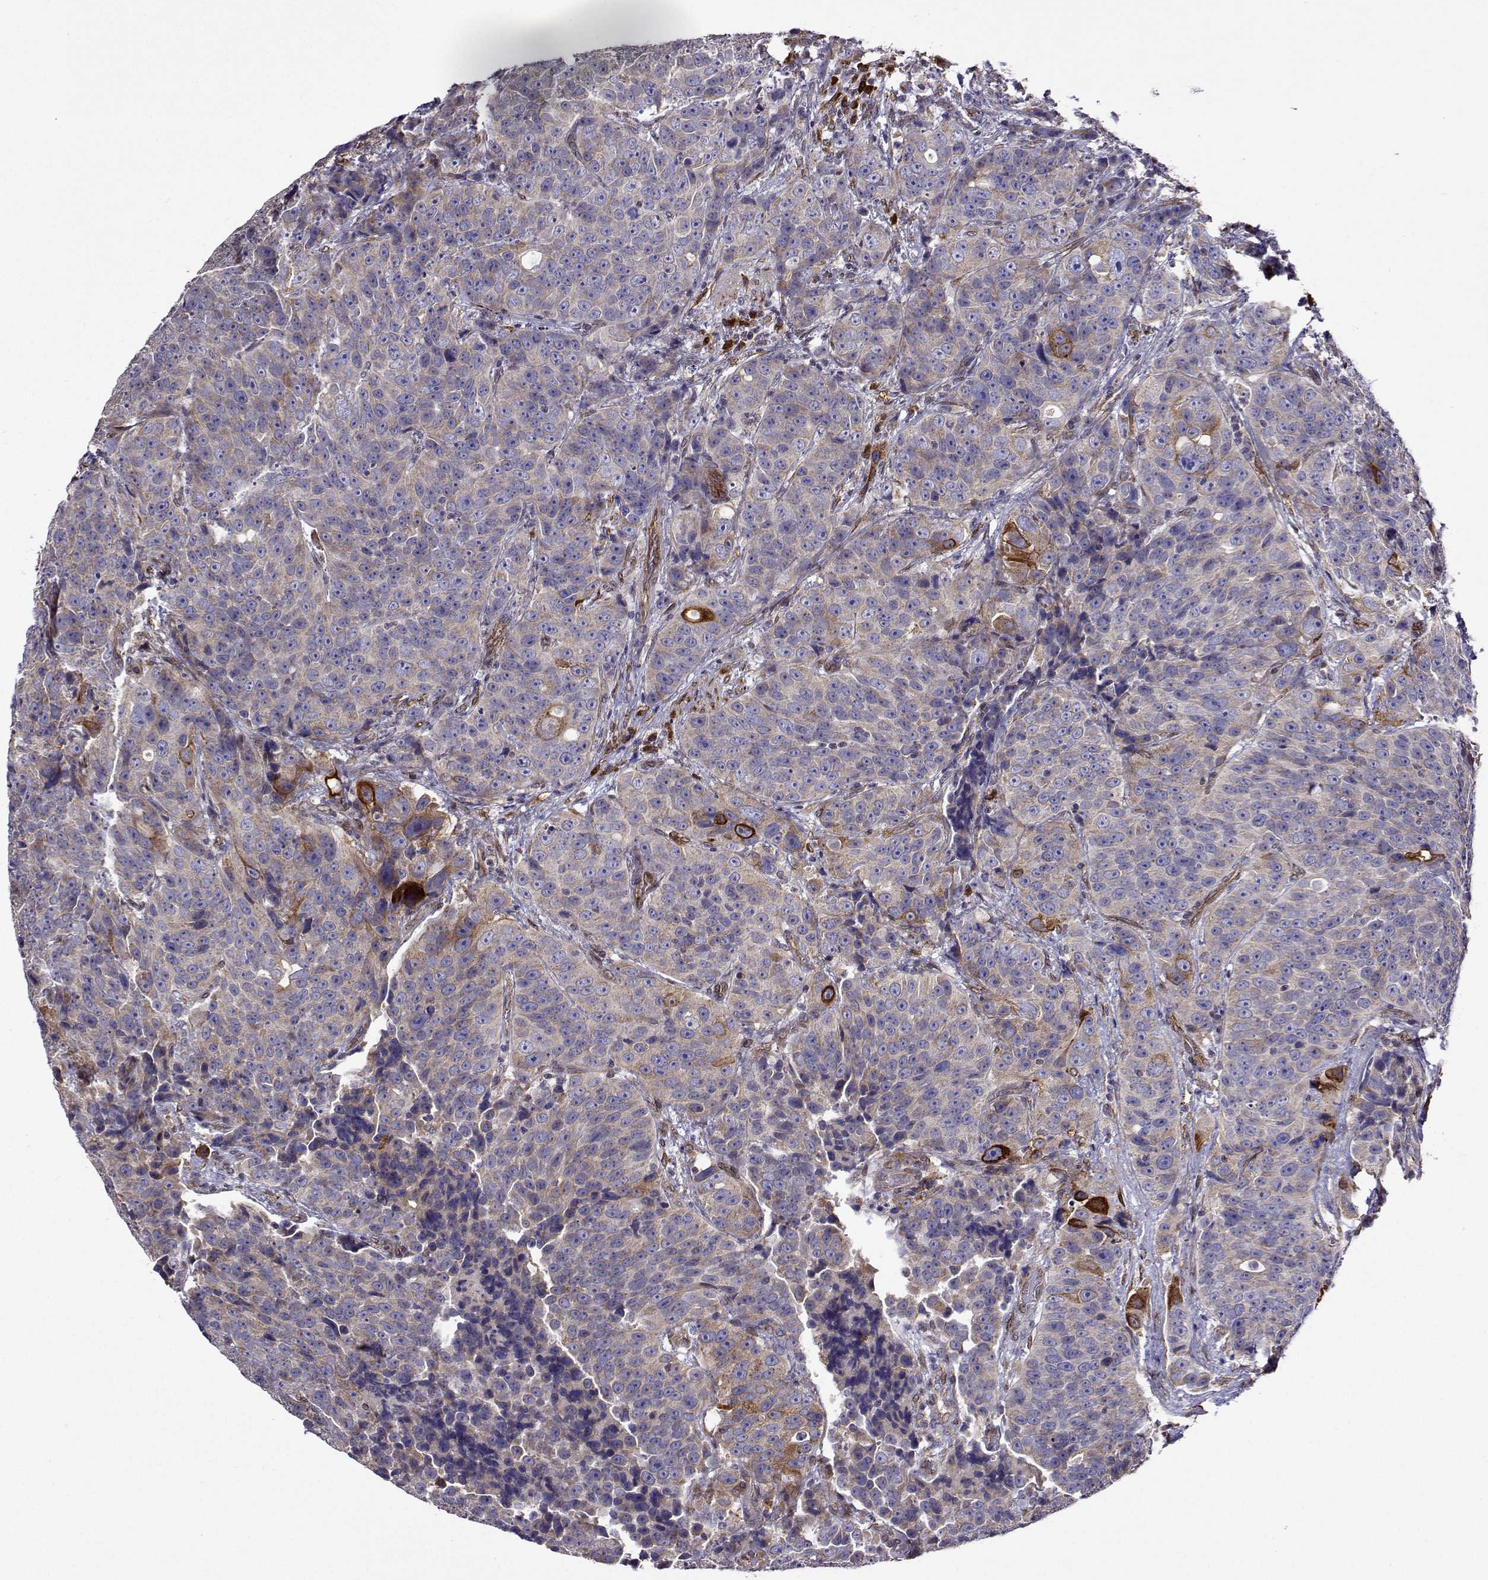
{"staining": {"intensity": "moderate", "quantity": "<25%", "location": "cytoplasmic/membranous"}, "tissue": "urothelial cancer", "cell_type": "Tumor cells", "image_type": "cancer", "snomed": [{"axis": "morphology", "description": "Urothelial carcinoma, NOS"}, {"axis": "topography", "description": "Urinary bladder"}], "caption": "Approximately <25% of tumor cells in transitional cell carcinoma display moderate cytoplasmic/membranous protein expression as visualized by brown immunohistochemical staining.", "gene": "PGRMC2", "patient": {"sex": "male", "age": 52}}